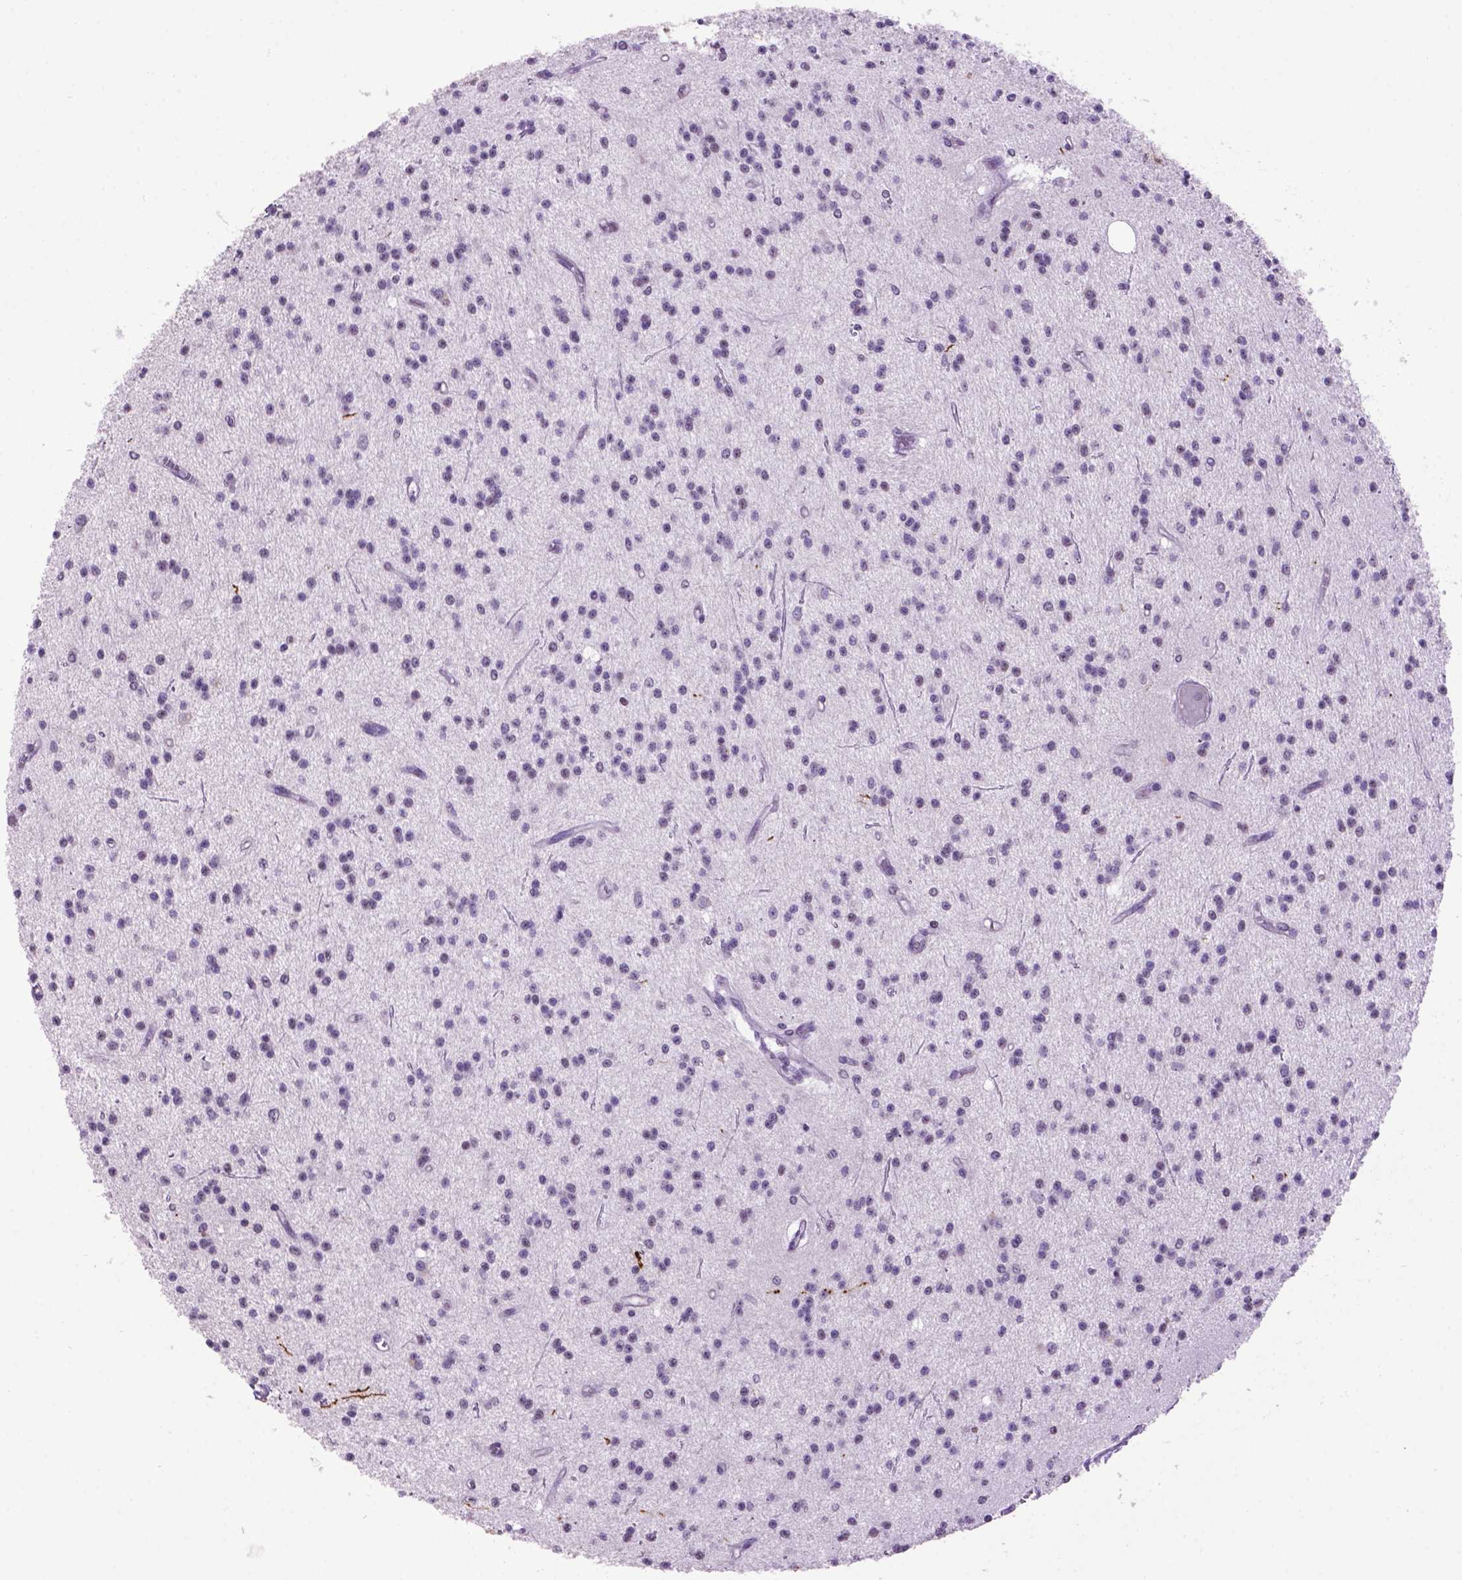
{"staining": {"intensity": "negative", "quantity": "none", "location": "none"}, "tissue": "glioma", "cell_type": "Tumor cells", "image_type": "cancer", "snomed": [{"axis": "morphology", "description": "Glioma, malignant, Low grade"}, {"axis": "topography", "description": "Brain"}], "caption": "High magnification brightfield microscopy of glioma stained with DAB (brown) and counterstained with hematoxylin (blue): tumor cells show no significant expression. (Brightfield microscopy of DAB (3,3'-diaminobenzidine) immunohistochemistry at high magnification).", "gene": "TH", "patient": {"sex": "male", "age": 27}}